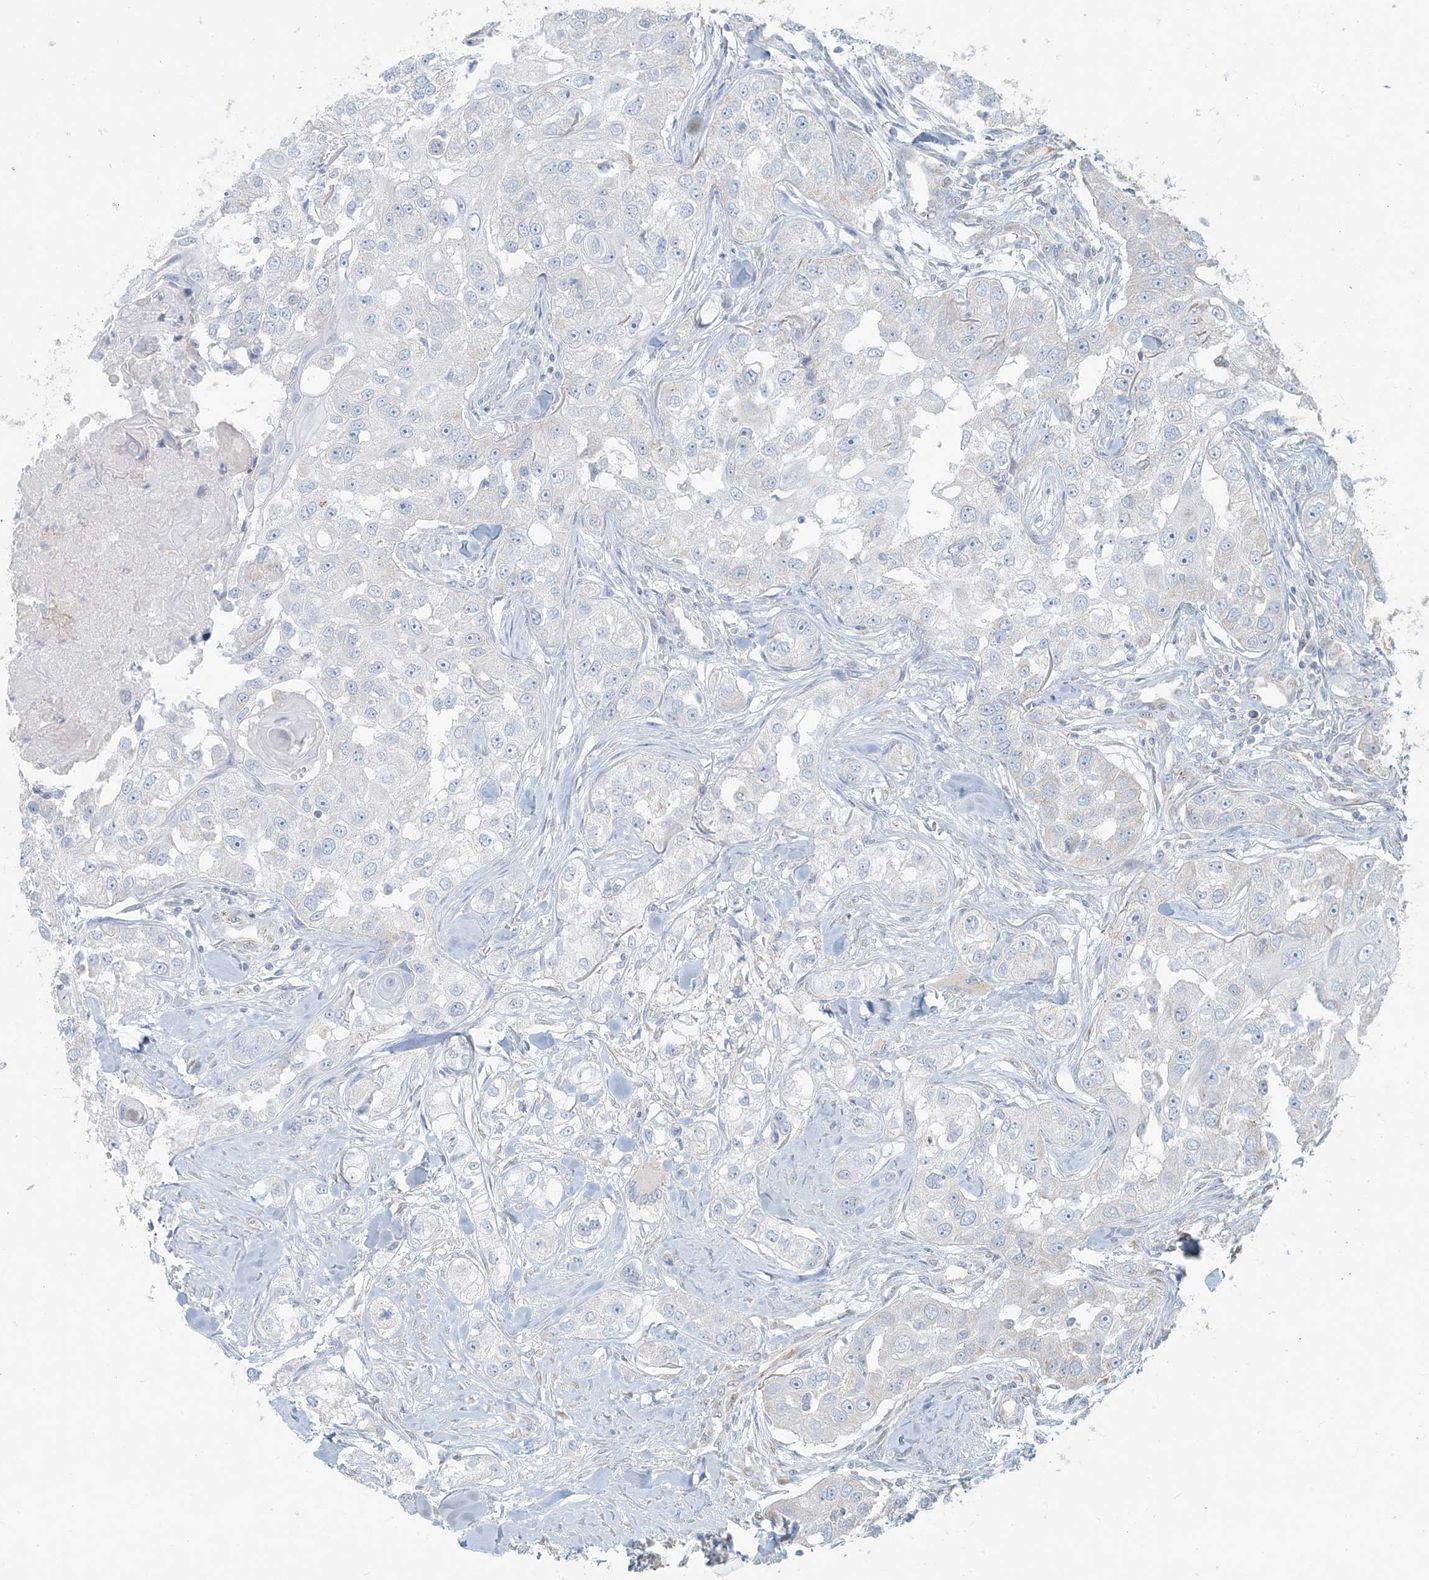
{"staining": {"intensity": "negative", "quantity": "none", "location": "none"}, "tissue": "head and neck cancer", "cell_type": "Tumor cells", "image_type": "cancer", "snomed": [{"axis": "morphology", "description": "Normal tissue, NOS"}, {"axis": "morphology", "description": "Squamous cell carcinoma, NOS"}, {"axis": "topography", "description": "Skeletal muscle"}, {"axis": "topography", "description": "Head-Neck"}], "caption": "DAB immunohistochemical staining of head and neck squamous cell carcinoma demonstrates no significant staining in tumor cells.", "gene": "HACL1", "patient": {"sex": "male", "age": 51}}